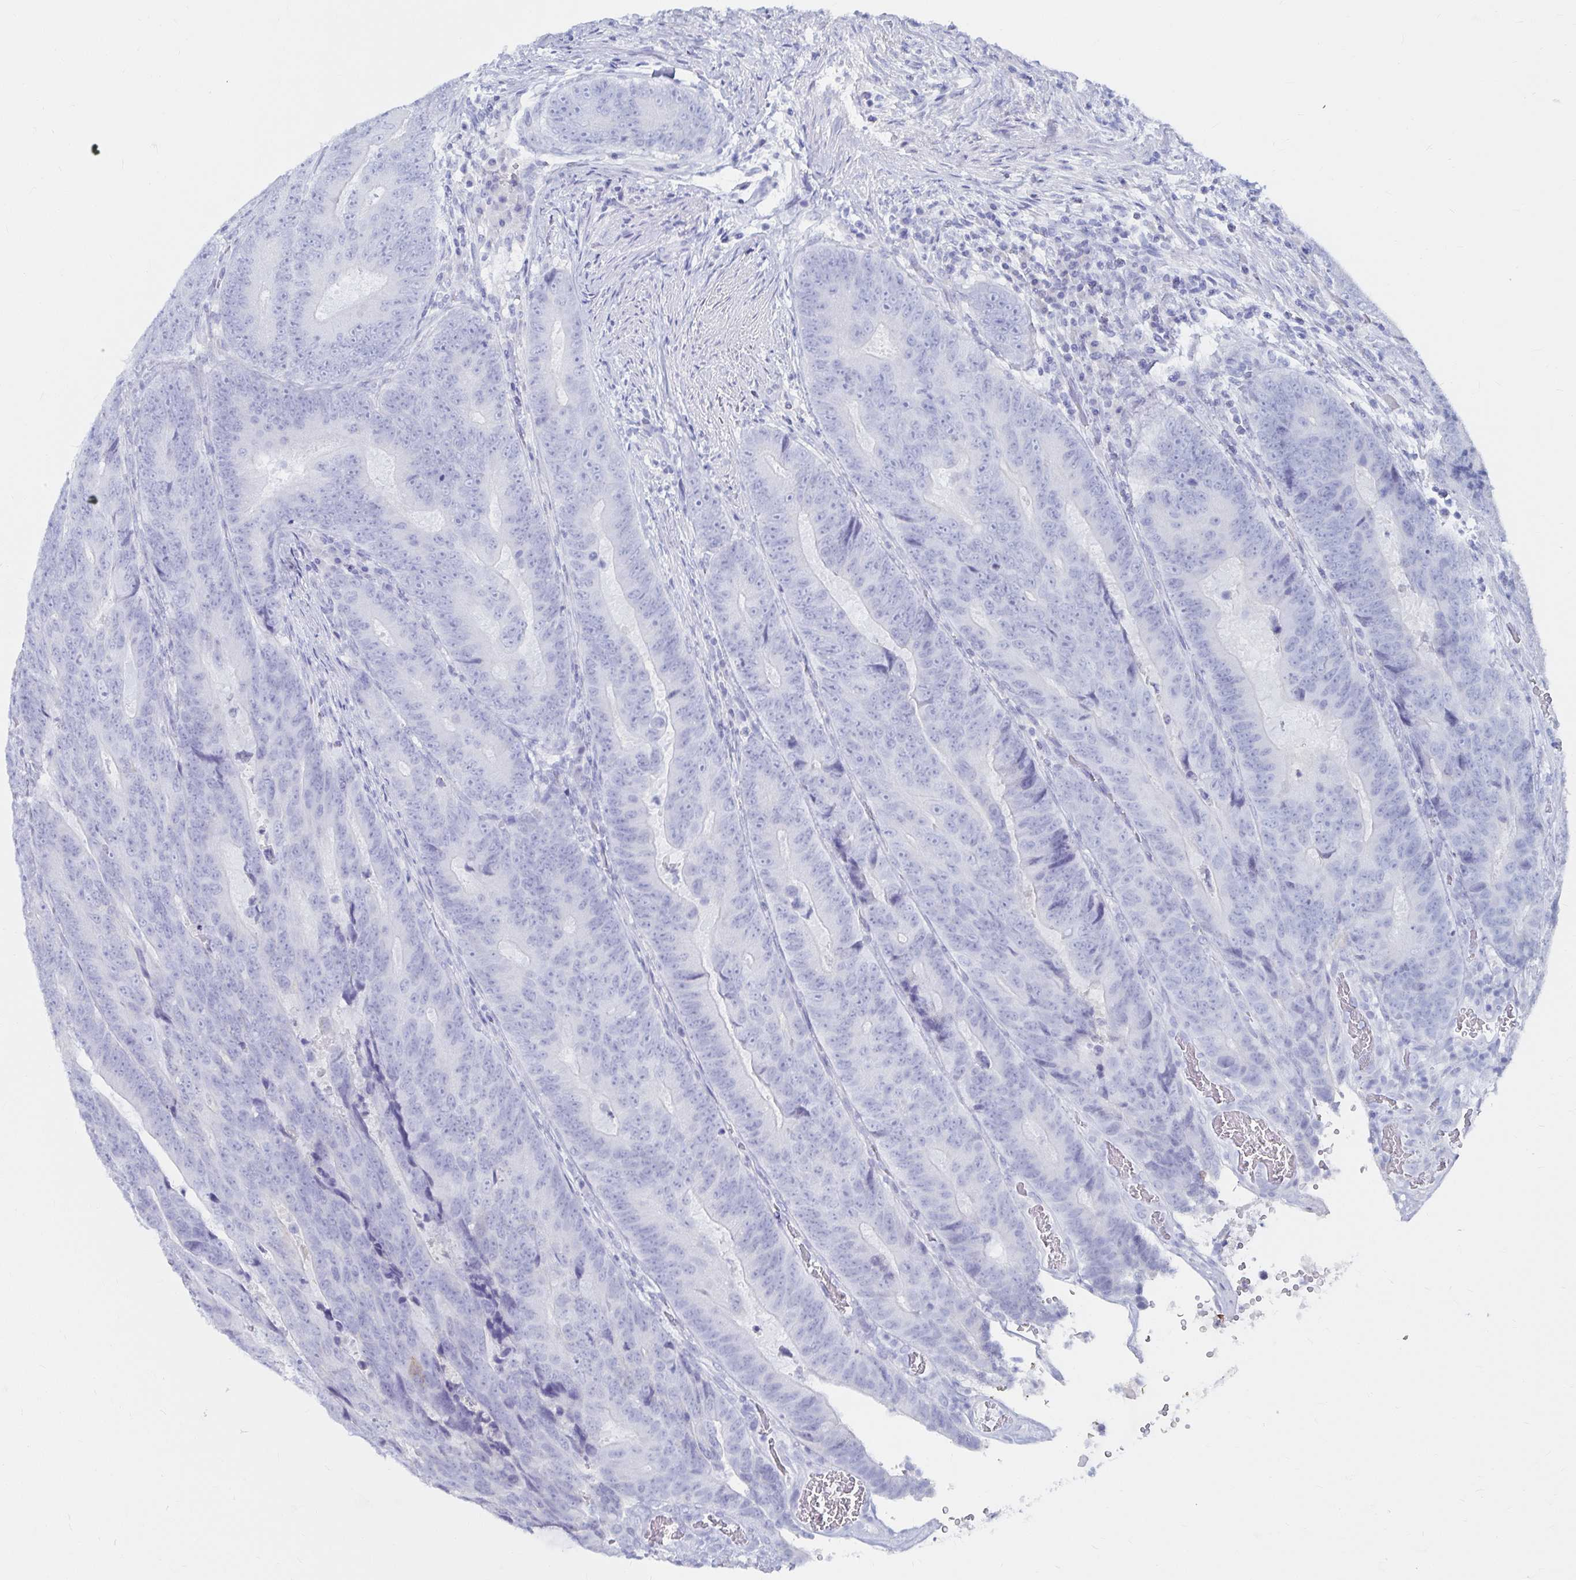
{"staining": {"intensity": "negative", "quantity": "none", "location": "none"}, "tissue": "colorectal cancer", "cell_type": "Tumor cells", "image_type": "cancer", "snomed": [{"axis": "morphology", "description": "Adenocarcinoma, NOS"}, {"axis": "topography", "description": "Colon"}], "caption": "Immunohistochemistry (IHC) of adenocarcinoma (colorectal) demonstrates no staining in tumor cells.", "gene": "CA9", "patient": {"sex": "female", "age": 48}}